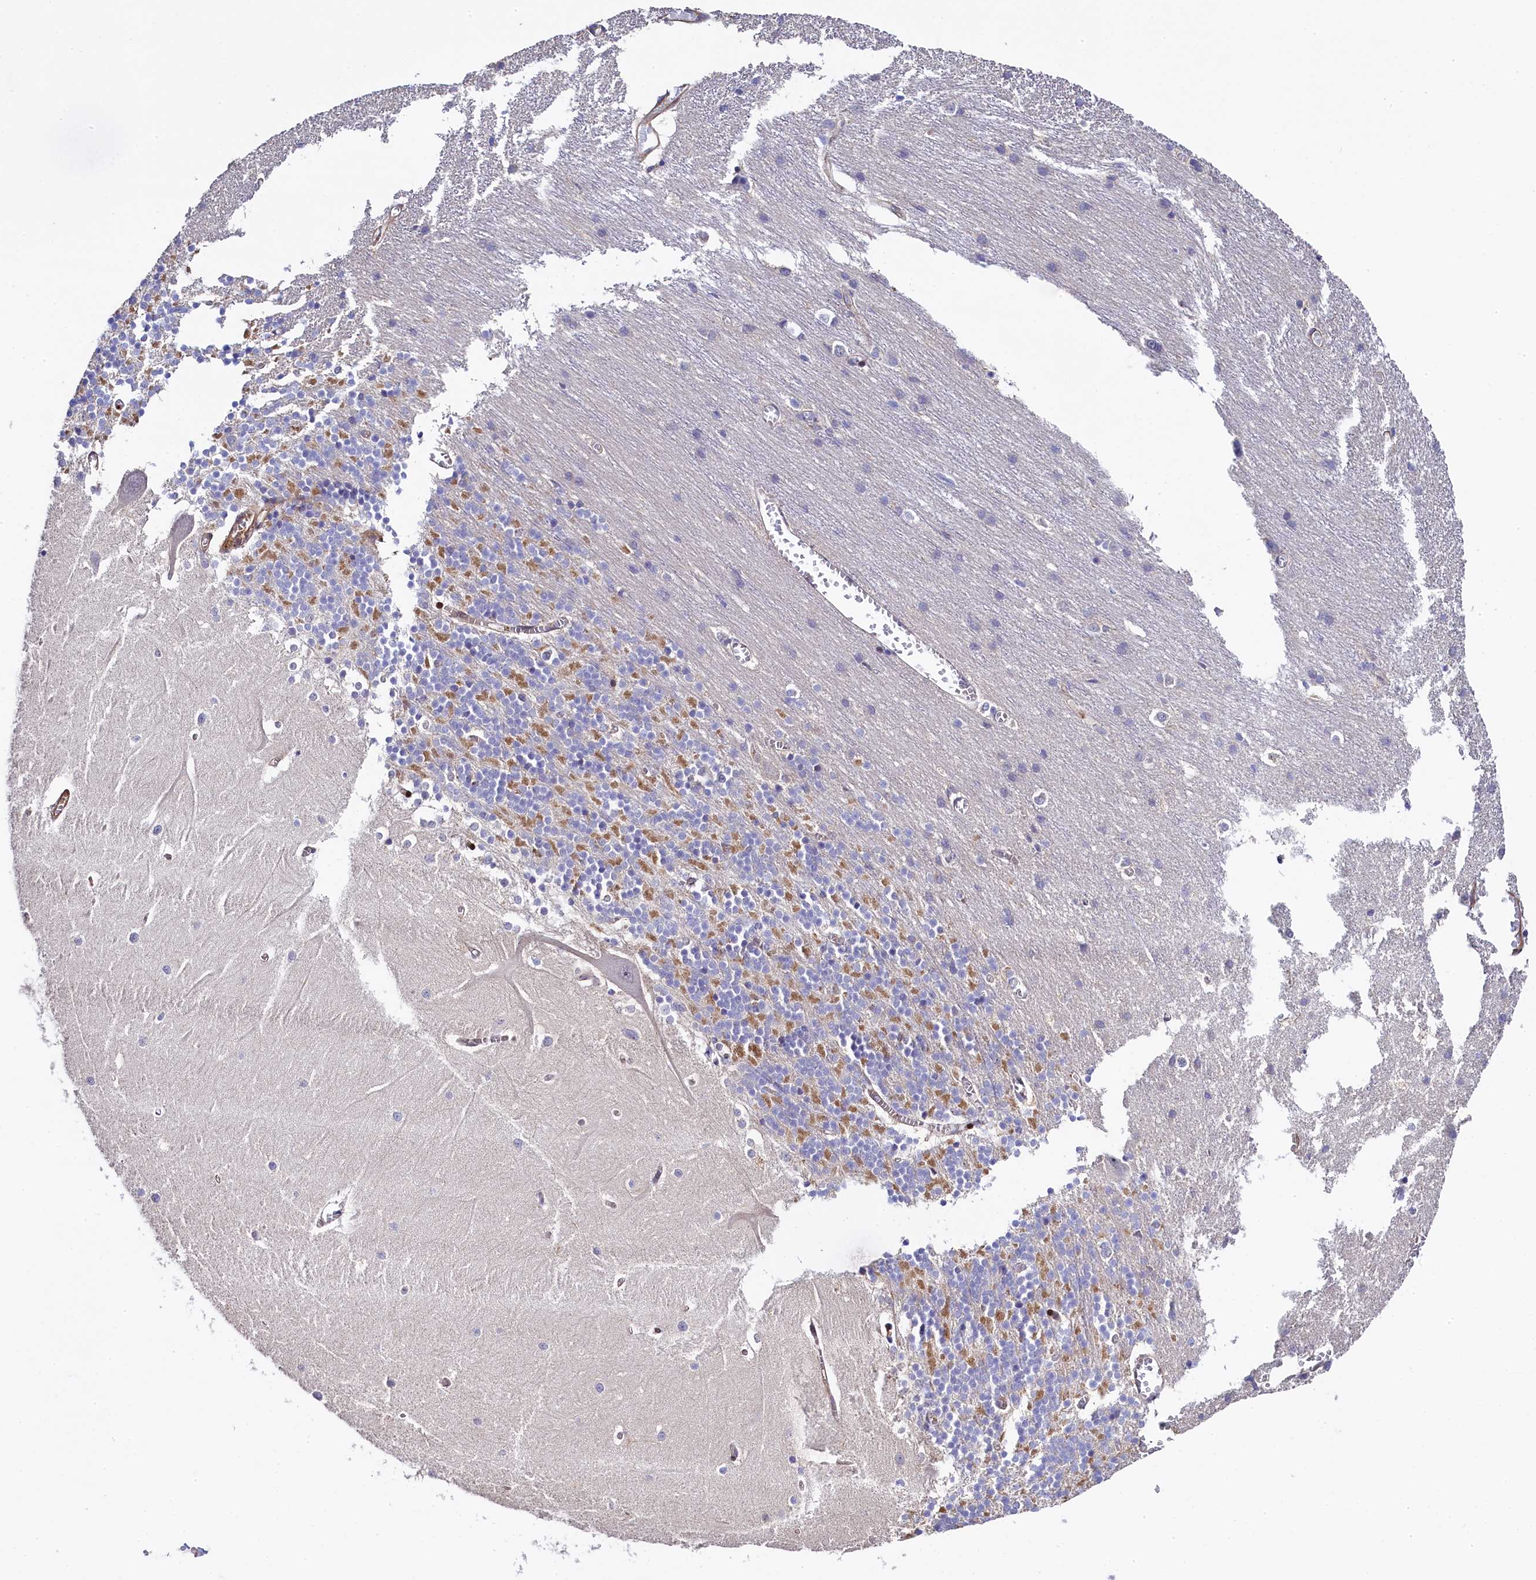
{"staining": {"intensity": "moderate", "quantity": "<25%", "location": "cytoplasmic/membranous"}, "tissue": "cerebellum", "cell_type": "Cells in granular layer", "image_type": "normal", "snomed": [{"axis": "morphology", "description": "Normal tissue, NOS"}, {"axis": "topography", "description": "Cerebellum"}], "caption": "High-magnification brightfield microscopy of benign cerebellum stained with DAB (3,3'-diaminobenzidine) (brown) and counterstained with hematoxylin (blue). cells in granular layer exhibit moderate cytoplasmic/membranous expression is present in about<25% of cells. The staining was performed using DAB (3,3'-diaminobenzidine), with brown indicating positive protein expression. Nuclei are stained blue with hematoxylin.", "gene": "TGDS", "patient": {"sex": "male", "age": 37}}